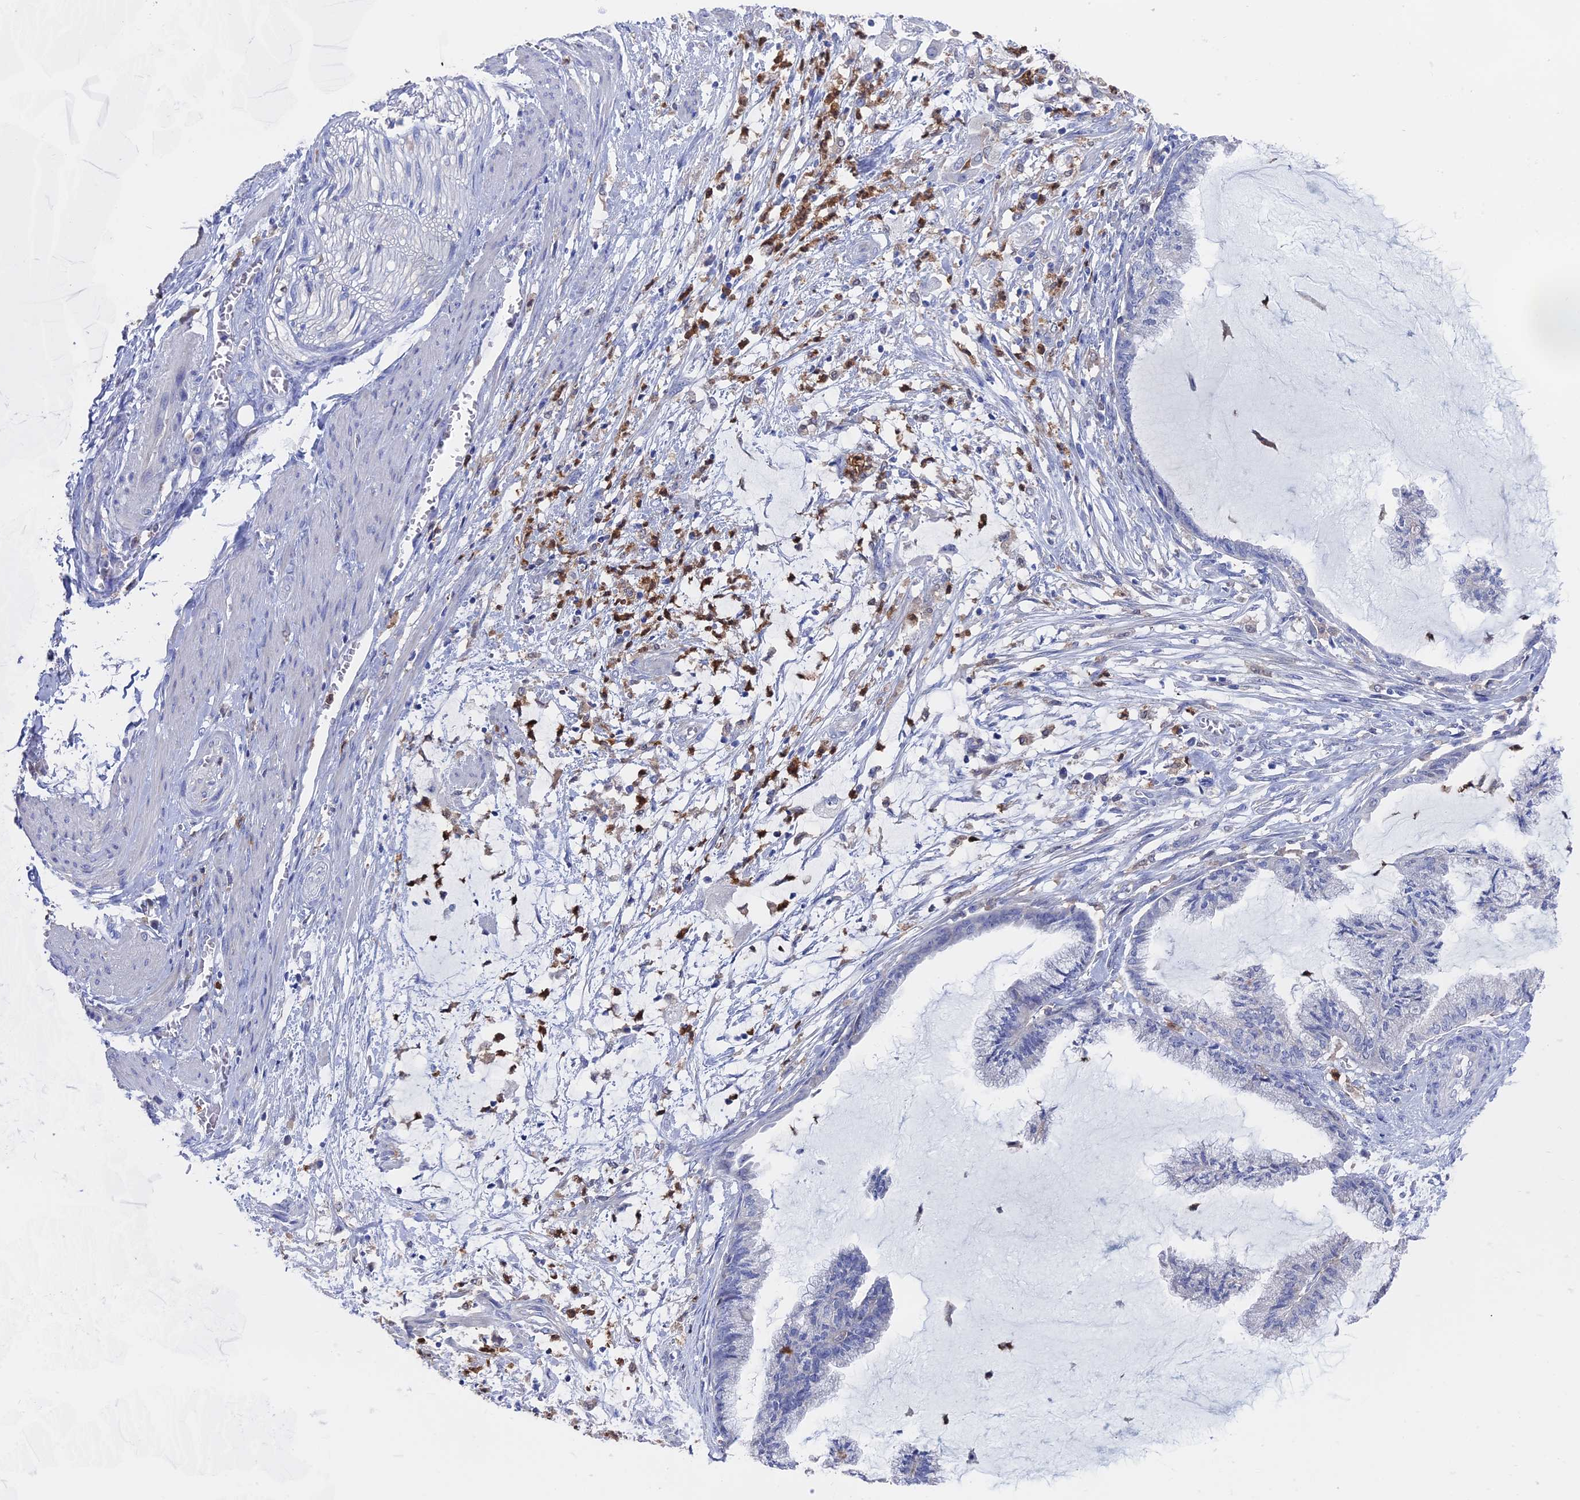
{"staining": {"intensity": "negative", "quantity": "none", "location": "none"}, "tissue": "endometrial cancer", "cell_type": "Tumor cells", "image_type": "cancer", "snomed": [{"axis": "morphology", "description": "Adenocarcinoma, NOS"}, {"axis": "topography", "description": "Endometrium"}], "caption": "Adenocarcinoma (endometrial) stained for a protein using immunohistochemistry (IHC) exhibits no positivity tumor cells.", "gene": "NCF4", "patient": {"sex": "female", "age": 86}}